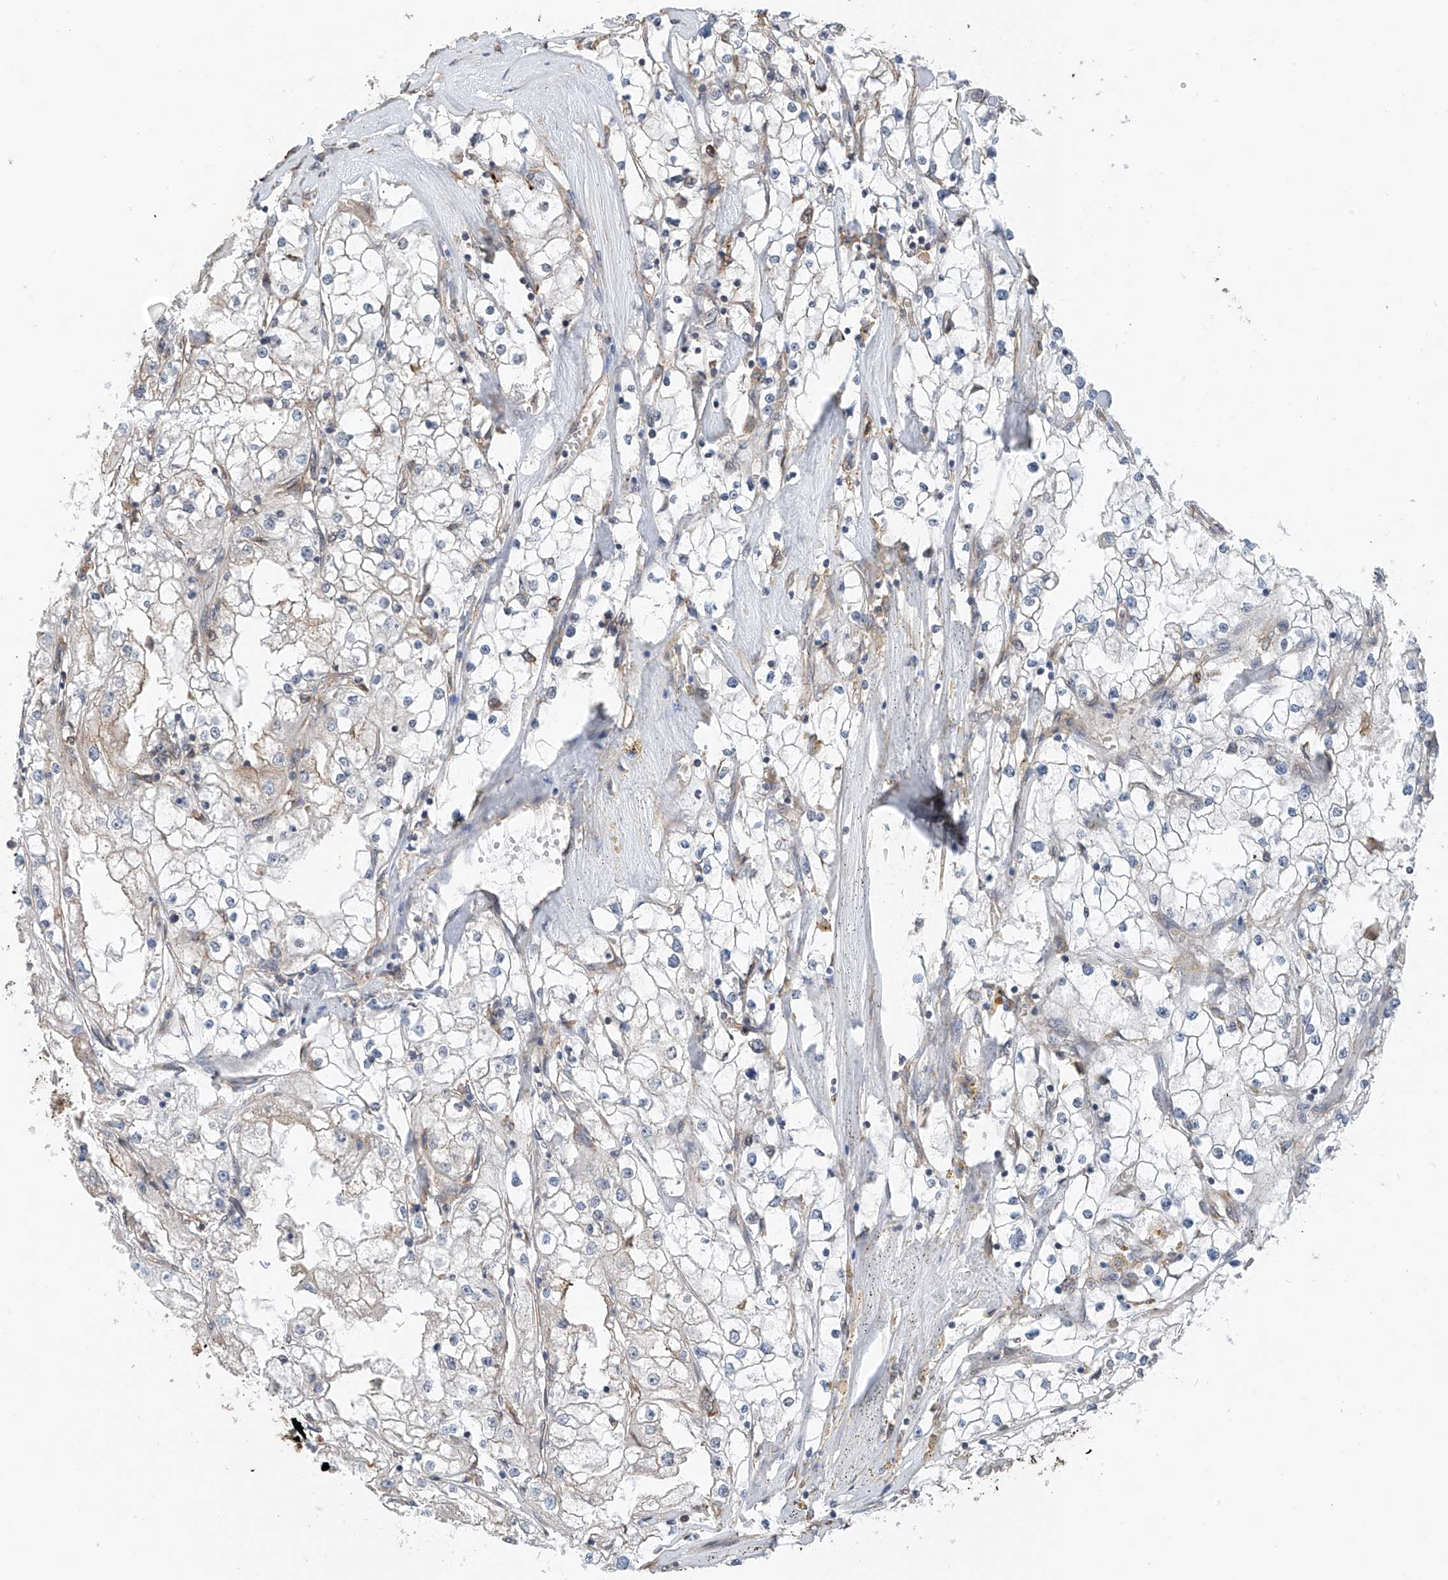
{"staining": {"intensity": "negative", "quantity": "none", "location": "none"}, "tissue": "renal cancer", "cell_type": "Tumor cells", "image_type": "cancer", "snomed": [{"axis": "morphology", "description": "Adenocarcinoma, NOS"}, {"axis": "topography", "description": "Kidney"}], "caption": "The immunohistochemistry image has no significant staining in tumor cells of renal cancer (adenocarcinoma) tissue. (Stains: DAB (3,3'-diaminobenzidine) IHC with hematoxylin counter stain, Microscopy: brightfield microscopy at high magnification).", "gene": "ZNF189", "patient": {"sex": "male", "age": 56}}